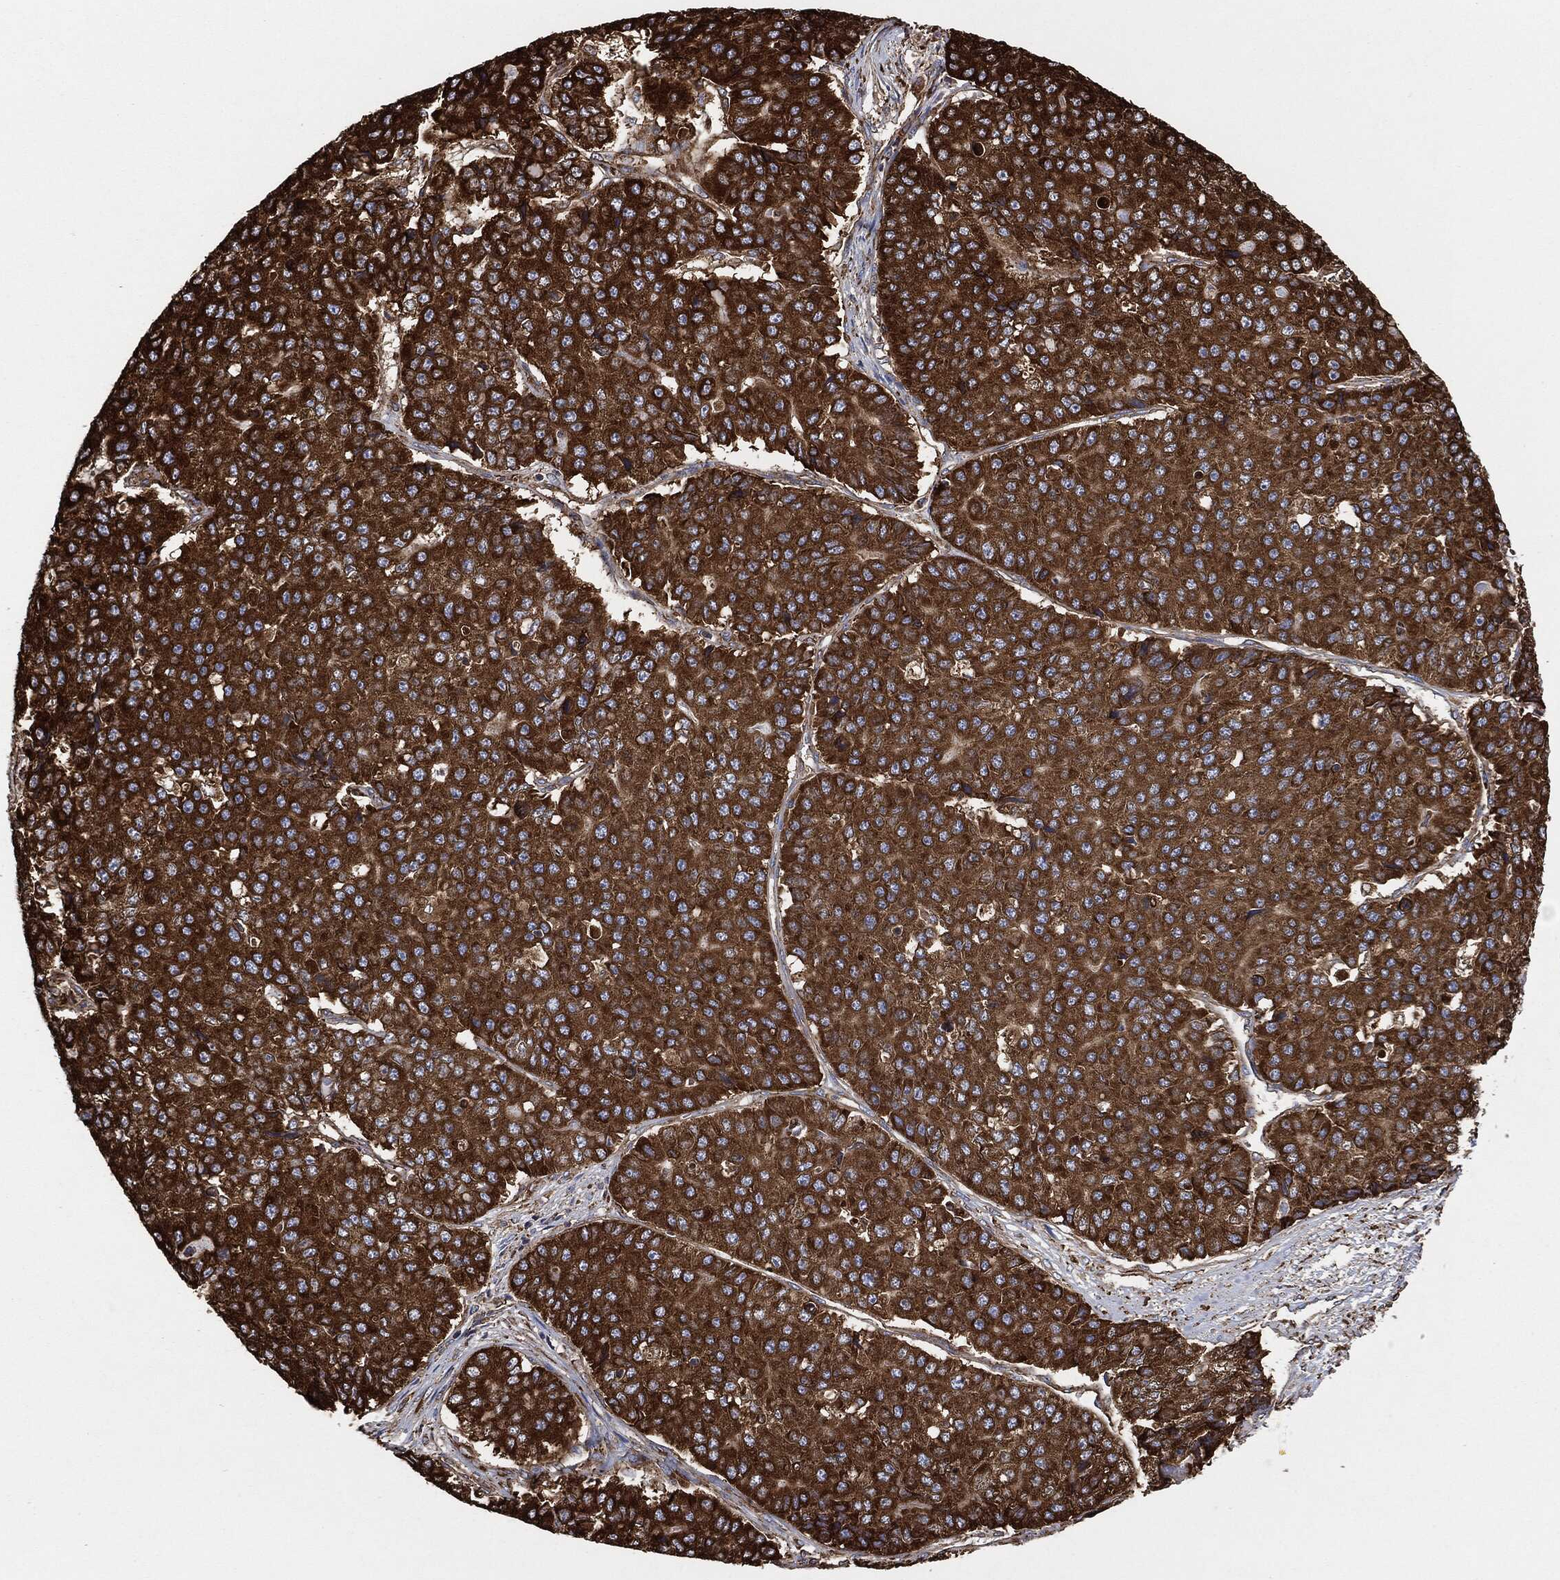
{"staining": {"intensity": "strong", "quantity": ">75%", "location": "cytoplasmic/membranous"}, "tissue": "pancreatic cancer", "cell_type": "Tumor cells", "image_type": "cancer", "snomed": [{"axis": "morphology", "description": "Normal tissue, NOS"}, {"axis": "morphology", "description": "Adenocarcinoma, NOS"}, {"axis": "topography", "description": "Pancreas"}, {"axis": "topography", "description": "Duodenum"}], "caption": "Brown immunohistochemical staining in pancreatic cancer (adenocarcinoma) displays strong cytoplasmic/membranous positivity in about >75% of tumor cells.", "gene": "AMFR", "patient": {"sex": "male", "age": 50}}